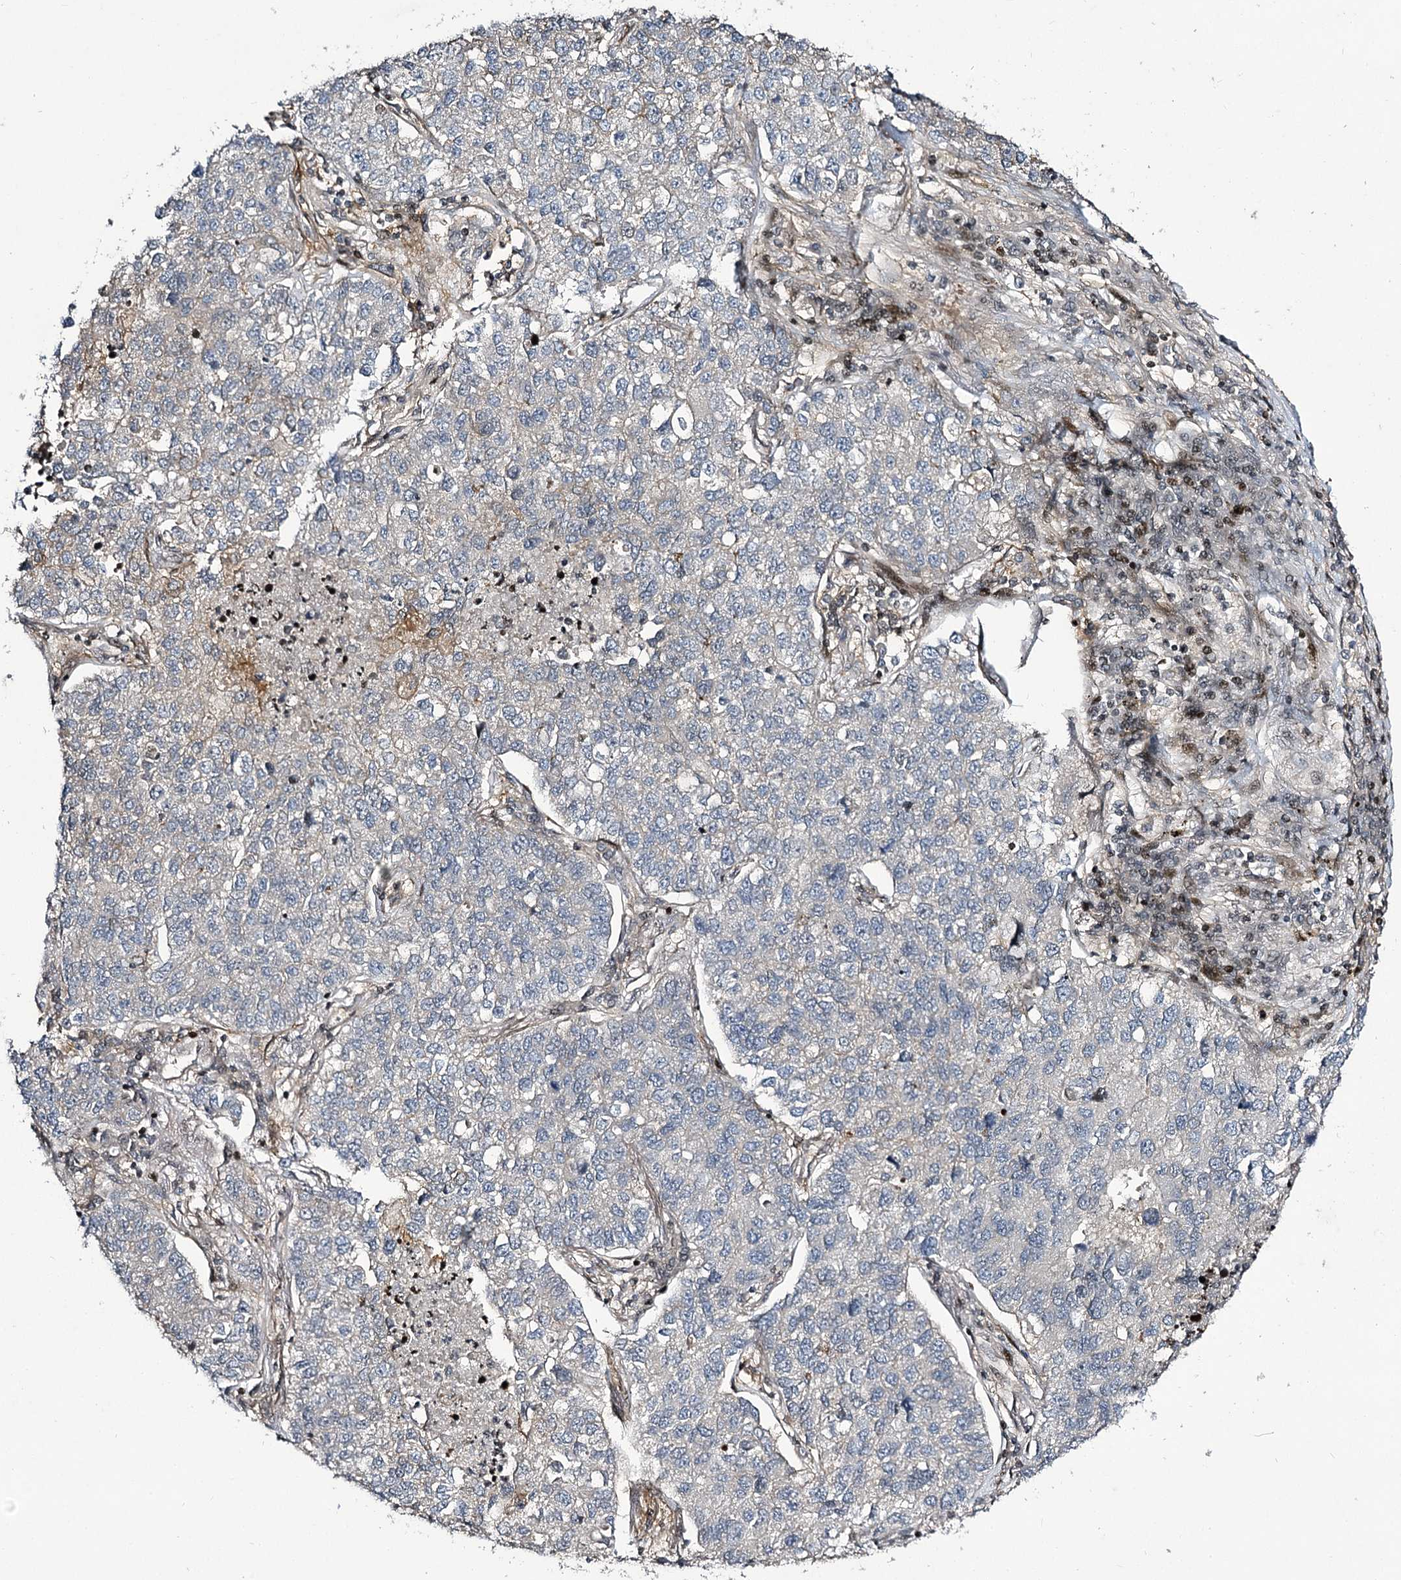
{"staining": {"intensity": "negative", "quantity": "none", "location": "none"}, "tissue": "lung cancer", "cell_type": "Tumor cells", "image_type": "cancer", "snomed": [{"axis": "morphology", "description": "Adenocarcinoma, NOS"}, {"axis": "topography", "description": "Lung"}], "caption": "Immunohistochemical staining of human adenocarcinoma (lung) demonstrates no significant expression in tumor cells.", "gene": "ITFG2", "patient": {"sex": "male", "age": 49}}